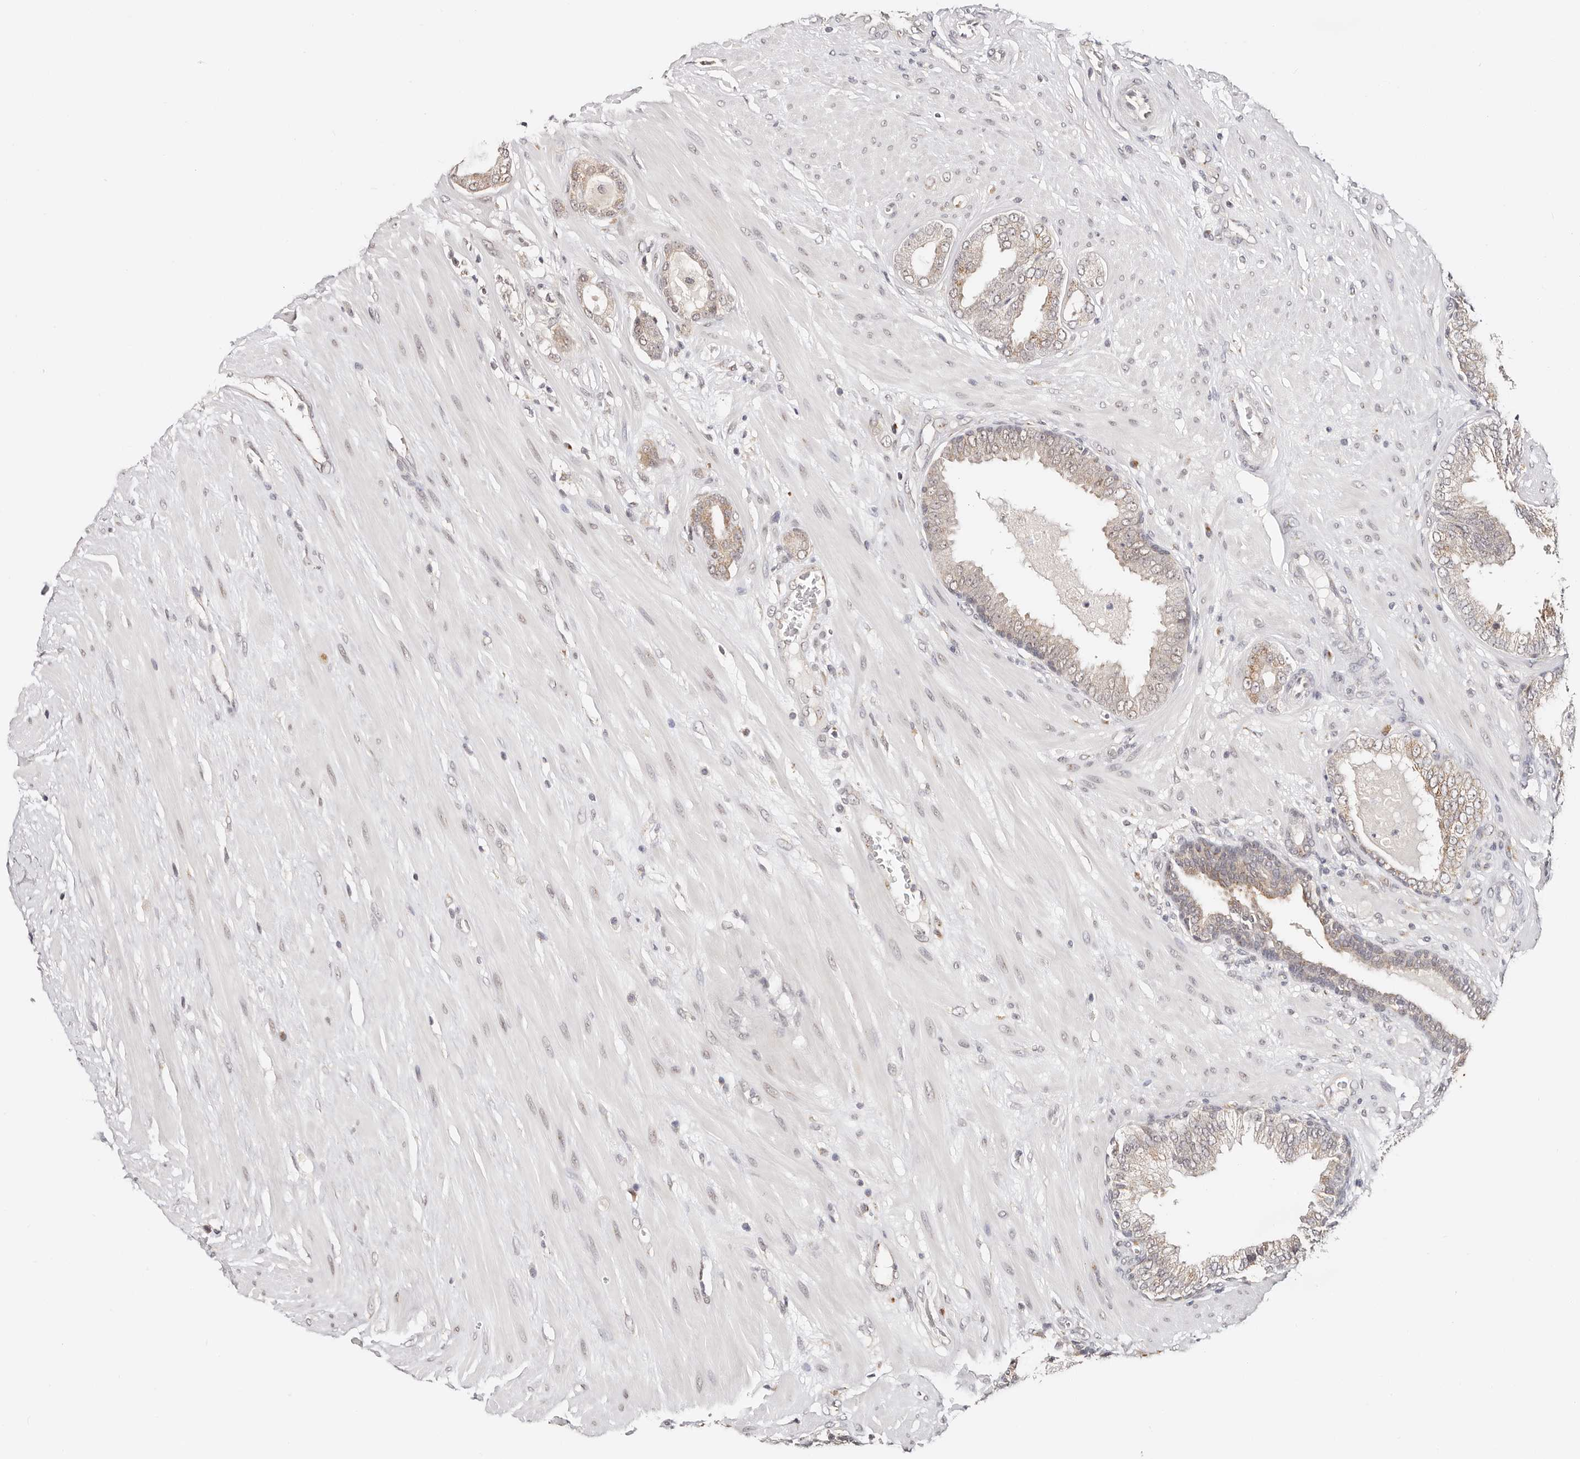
{"staining": {"intensity": "moderate", "quantity": "25%-75%", "location": "cytoplasmic/membranous"}, "tissue": "prostate cancer", "cell_type": "Tumor cells", "image_type": "cancer", "snomed": [{"axis": "morphology", "description": "Adenocarcinoma, Low grade"}, {"axis": "topography", "description": "Prostate"}], "caption": "The image shows staining of prostate cancer, revealing moderate cytoplasmic/membranous protein positivity (brown color) within tumor cells.", "gene": "VIPAS39", "patient": {"sex": "male", "age": 63}}